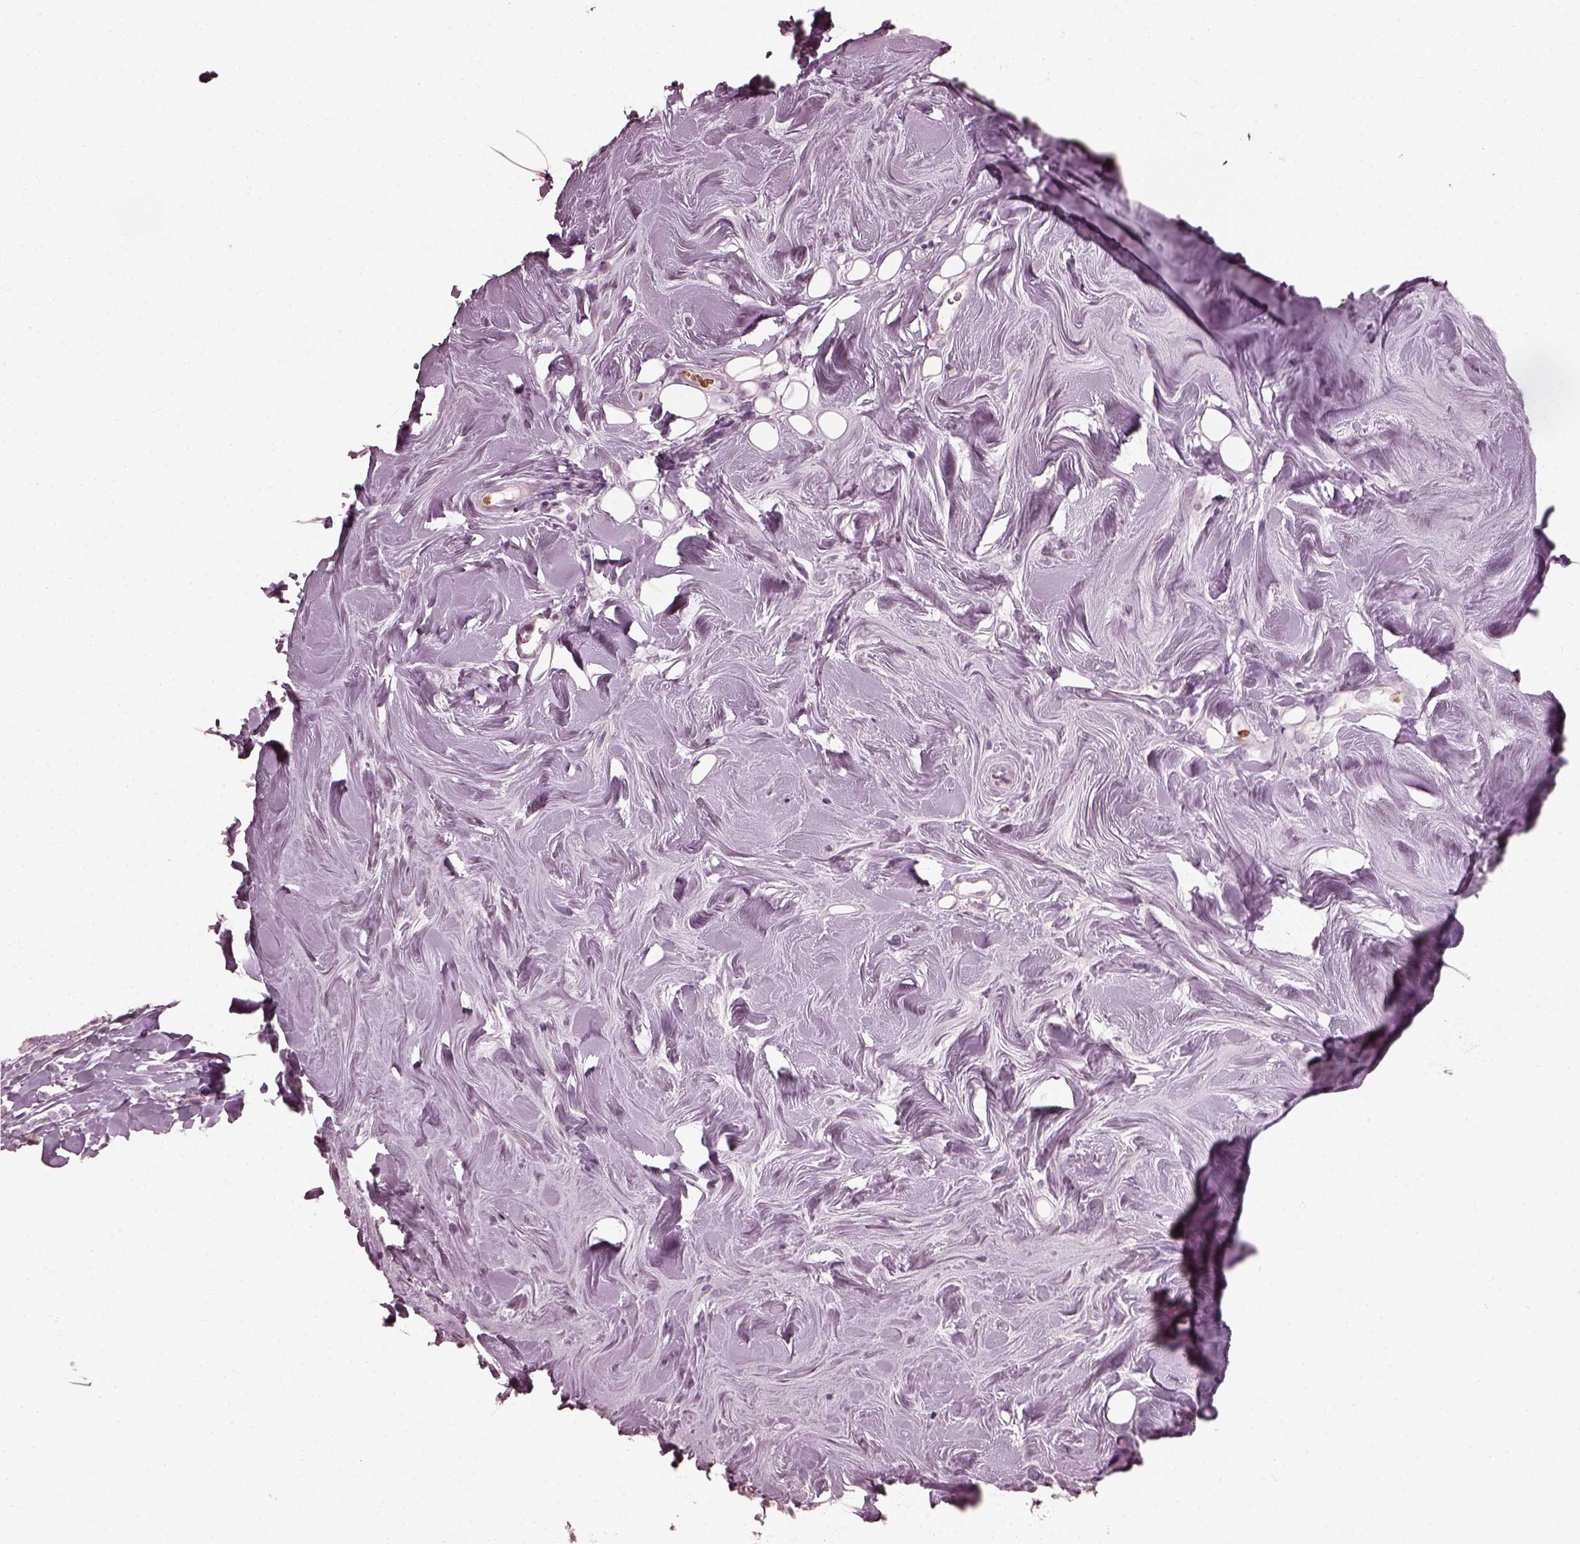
{"staining": {"intensity": "negative", "quantity": "none", "location": "none"}, "tissue": "breast cancer", "cell_type": "Tumor cells", "image_type": "cancer", "snomed": [{"axis": "morphology", "description": "Lobular carcinoma"}, {"axis": "topography", "description": "Breast"}], "caption": "There is no significant staining in tumor cells of breast cancer.", "gene": "FUT4", "patient": {"sex": "female", "age": 49}}